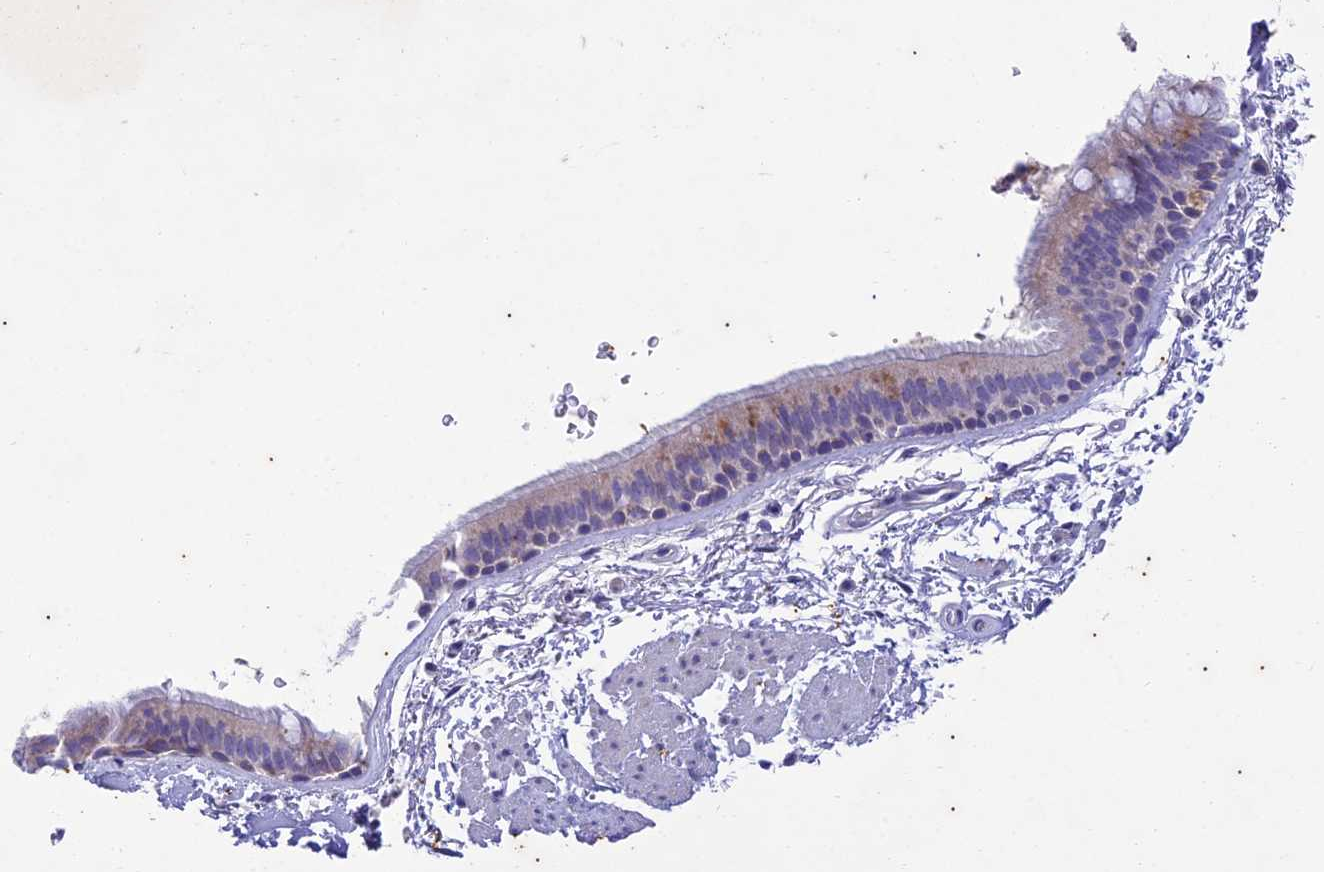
{"staining": {"intensity": "weak", "quantity": "25%-75%", "location": "cytoplasmic/membranous"}, "tissue": "bronchus", "cell_type": "Respiratory epithelial cells", "image_type": "normal", "snomed": [{"axis": "morphology", "description": "Normal tissue, NOS"}, {"axis": "topography", "description": "Lymph node"}, {"axis": "topography", "description": "Bronchus"}], "caption": "High-power microscopy captured an immunohistochemistry micrograph of unremarkable bronchus, revealing weak cytoplasmic/membranous positivity in approximately 25%-75% of respiratory epithelial cells.", "gene": "TMEM40", "patient": {"sex": "female", "age": 70}}